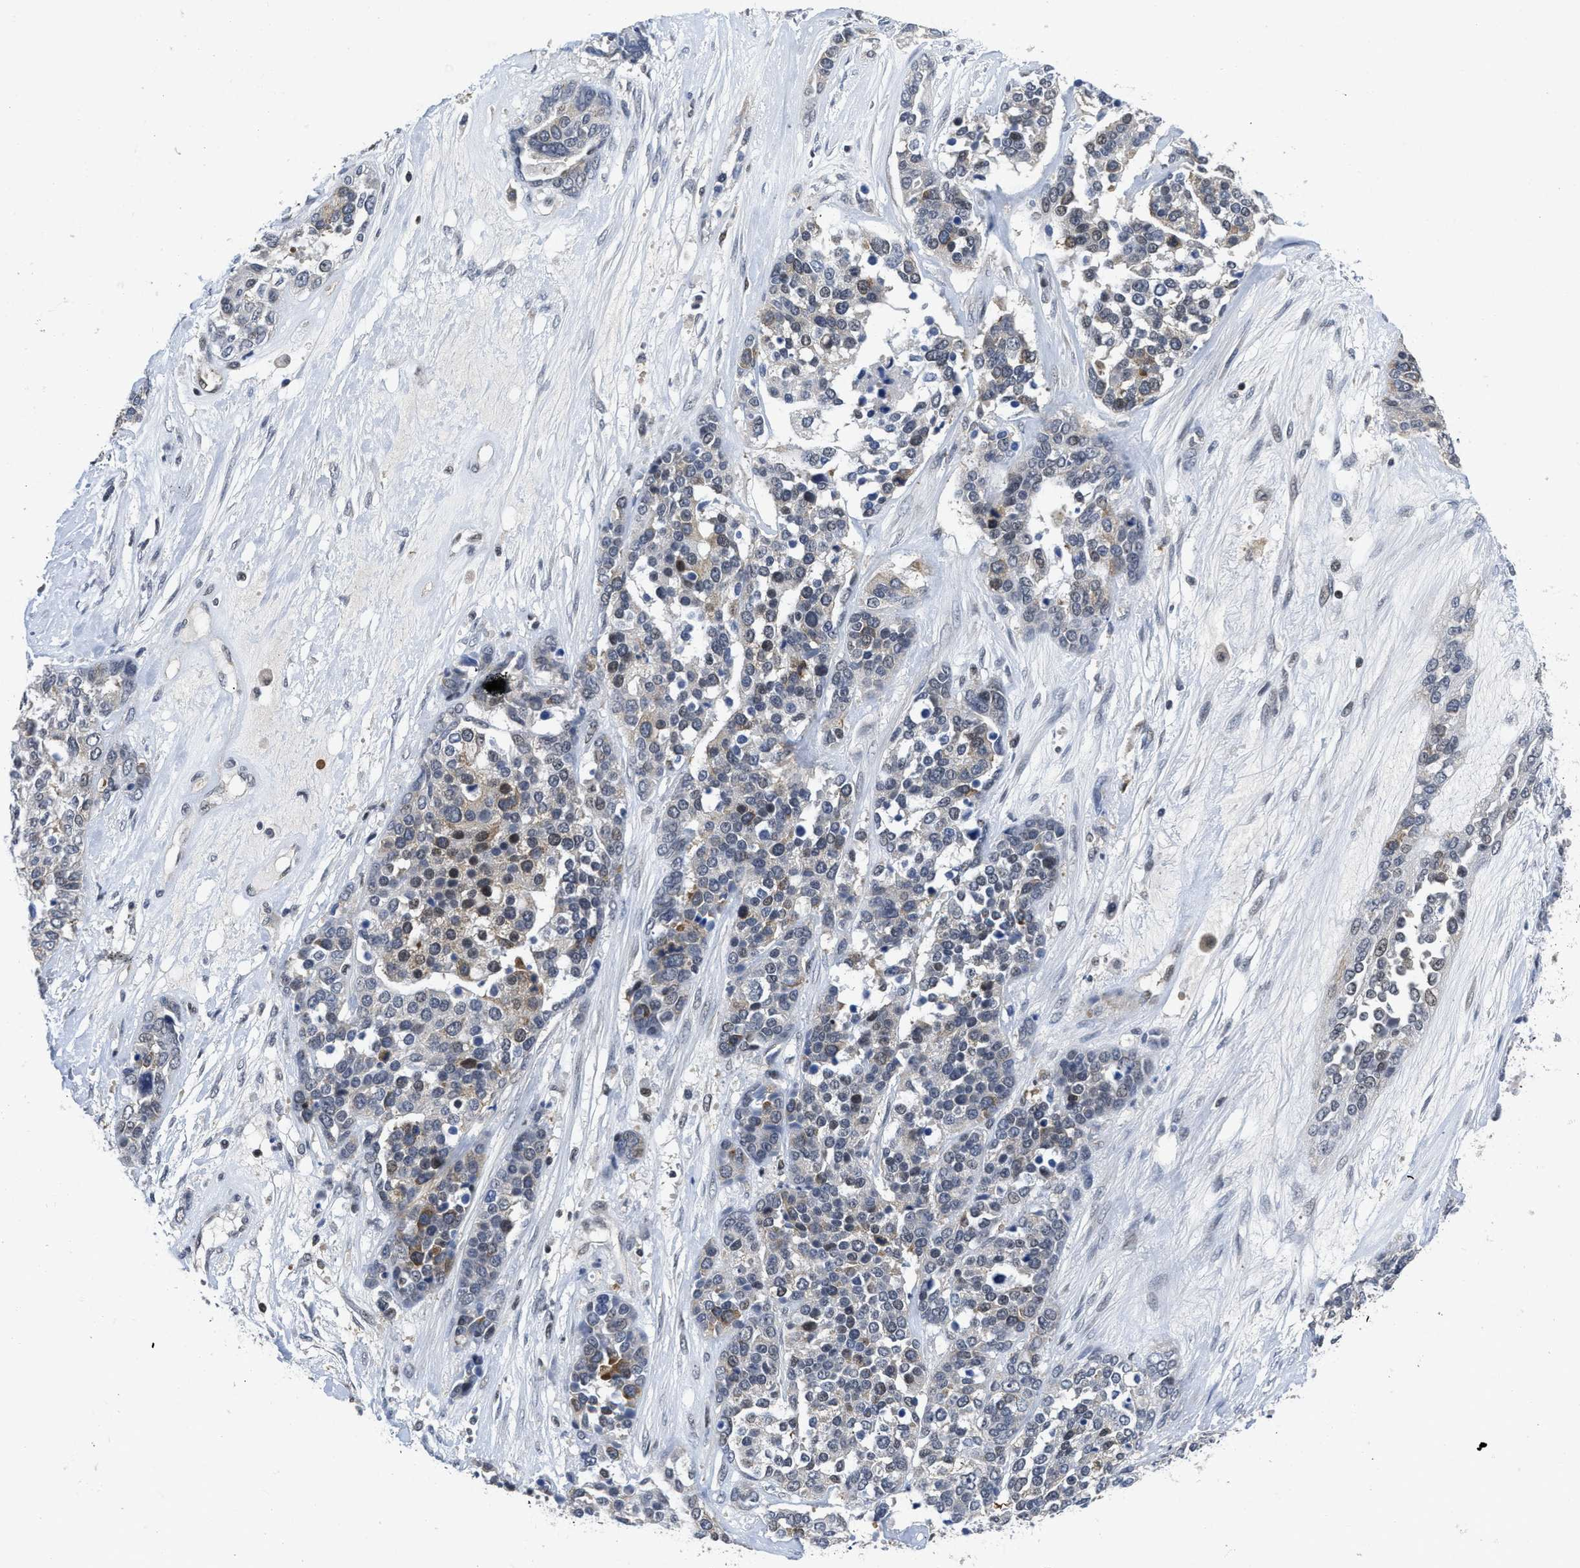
{"staining": {"intensity": "moderate", "quantity": "<25%", "location": "cytoplasmic/membranous,nuclear"}, "tissue": "ovarian cancer", "cell_type": "Tumor cells", "image_type": "cancer", "snomed": [{"axis": "morphology", "description": "Cystadenocarcinoma, serous, NOS"}, {"axis": "topography", "description": "Ovary"}], "caption": "IHC (DAB) staining of ovarian cancer reveals moderate cytoplasmic/membranous and nuclear protein staining in about <25% of tumor cells.", "gene": "HIF1A", "patient": {"sex": "female", "age": 44}}